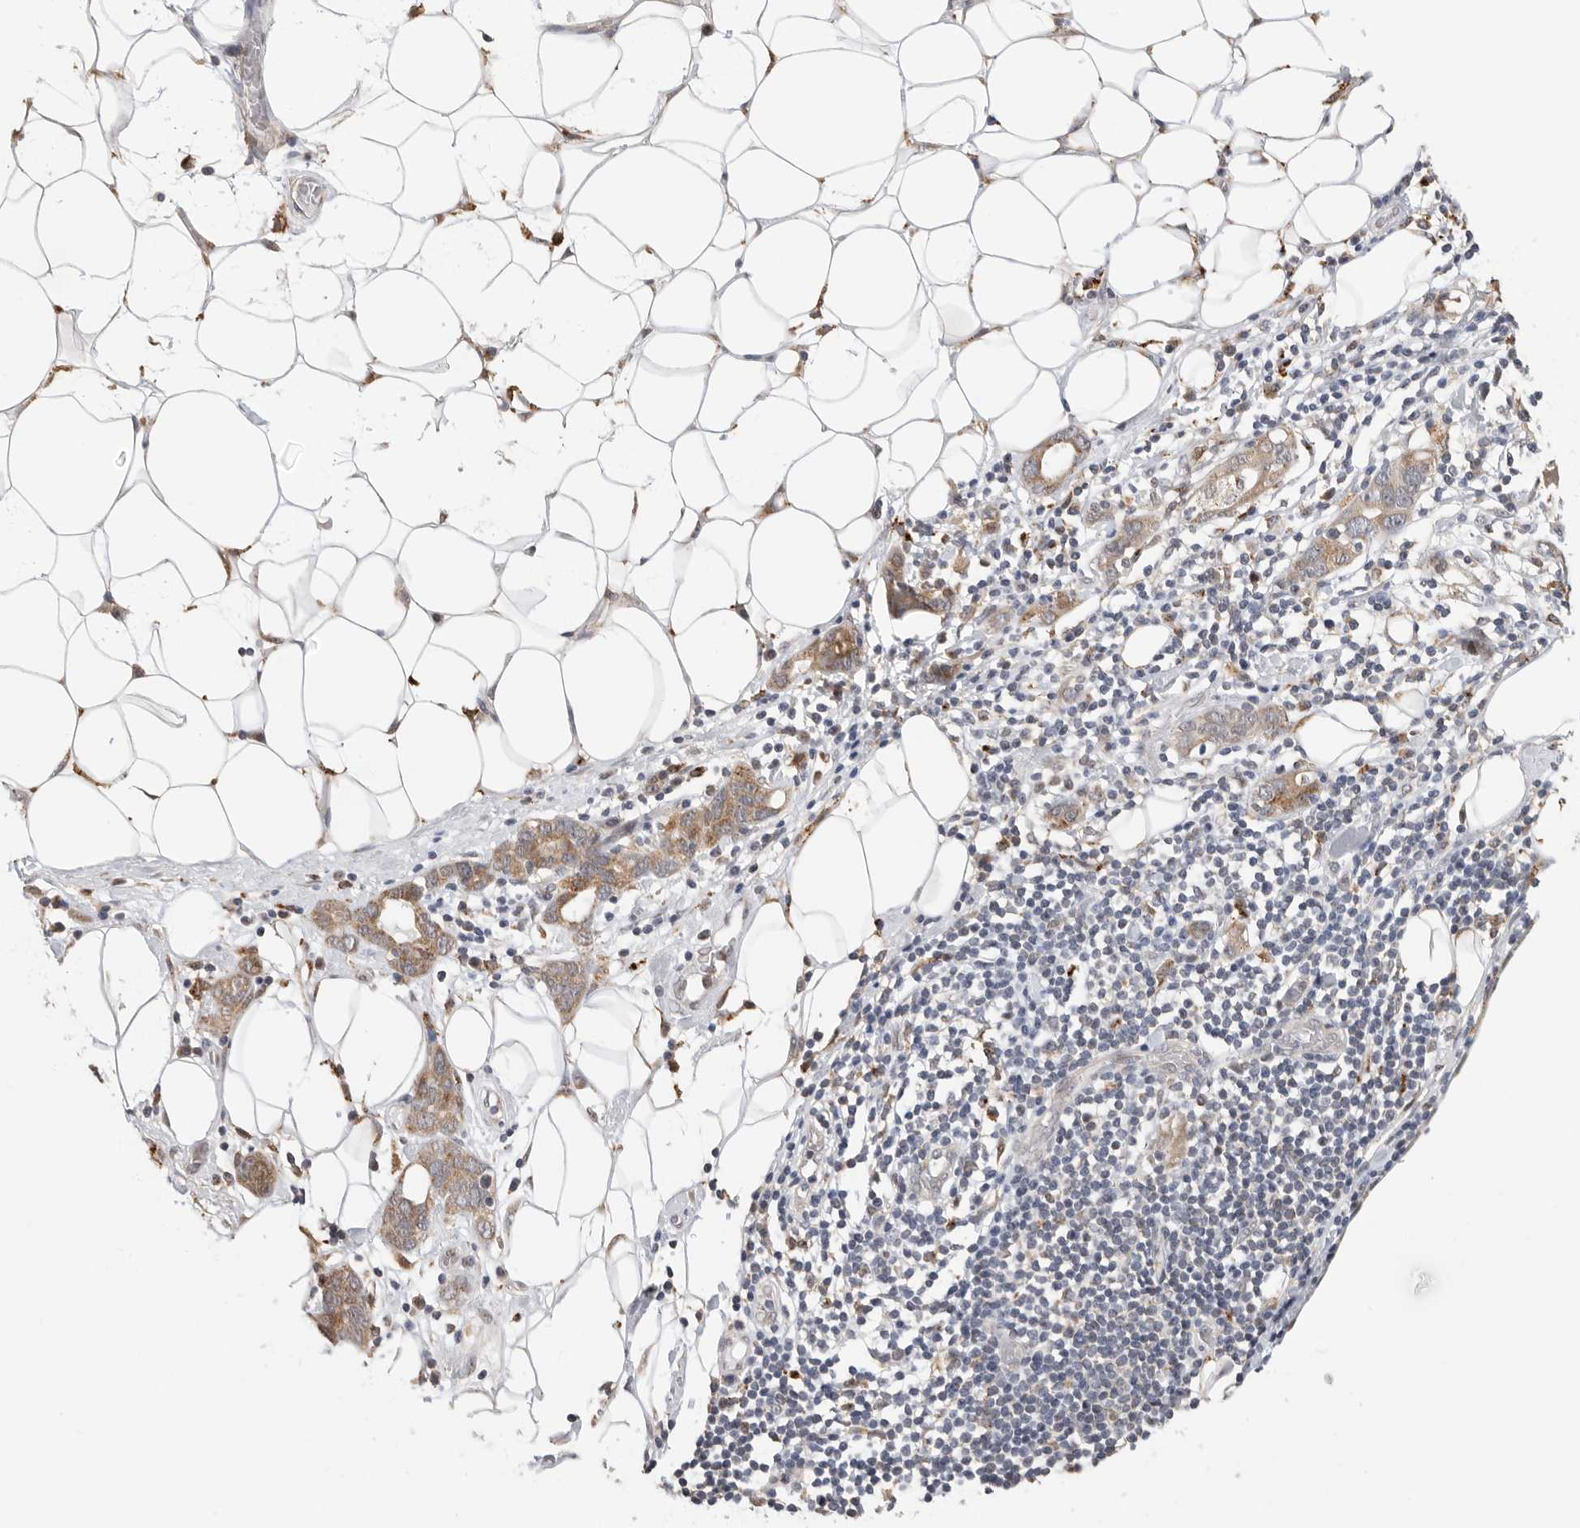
{"staining": {"intensity": "weak", "quantity": ">75%", "location": "cytoplasmic/membranous"}, "tissue": "stomach cancer", "cell_type": "Tumor cells", "image_type": "cancer", "snomed": [{"axis": "morphology", "description": "Adenocarcinoma, NOS"}, {"axis": "topography", "description": "Stomach, lower"}], "caption": "This photomicrograph reveals IHC staining of human stomach cancer (adenocarcinoma), with low weak cytoplasmic/membranous staining in about >75% of tumor cells.", "gene": "GGH", "patient": {"sex": "female", "age": 93}}